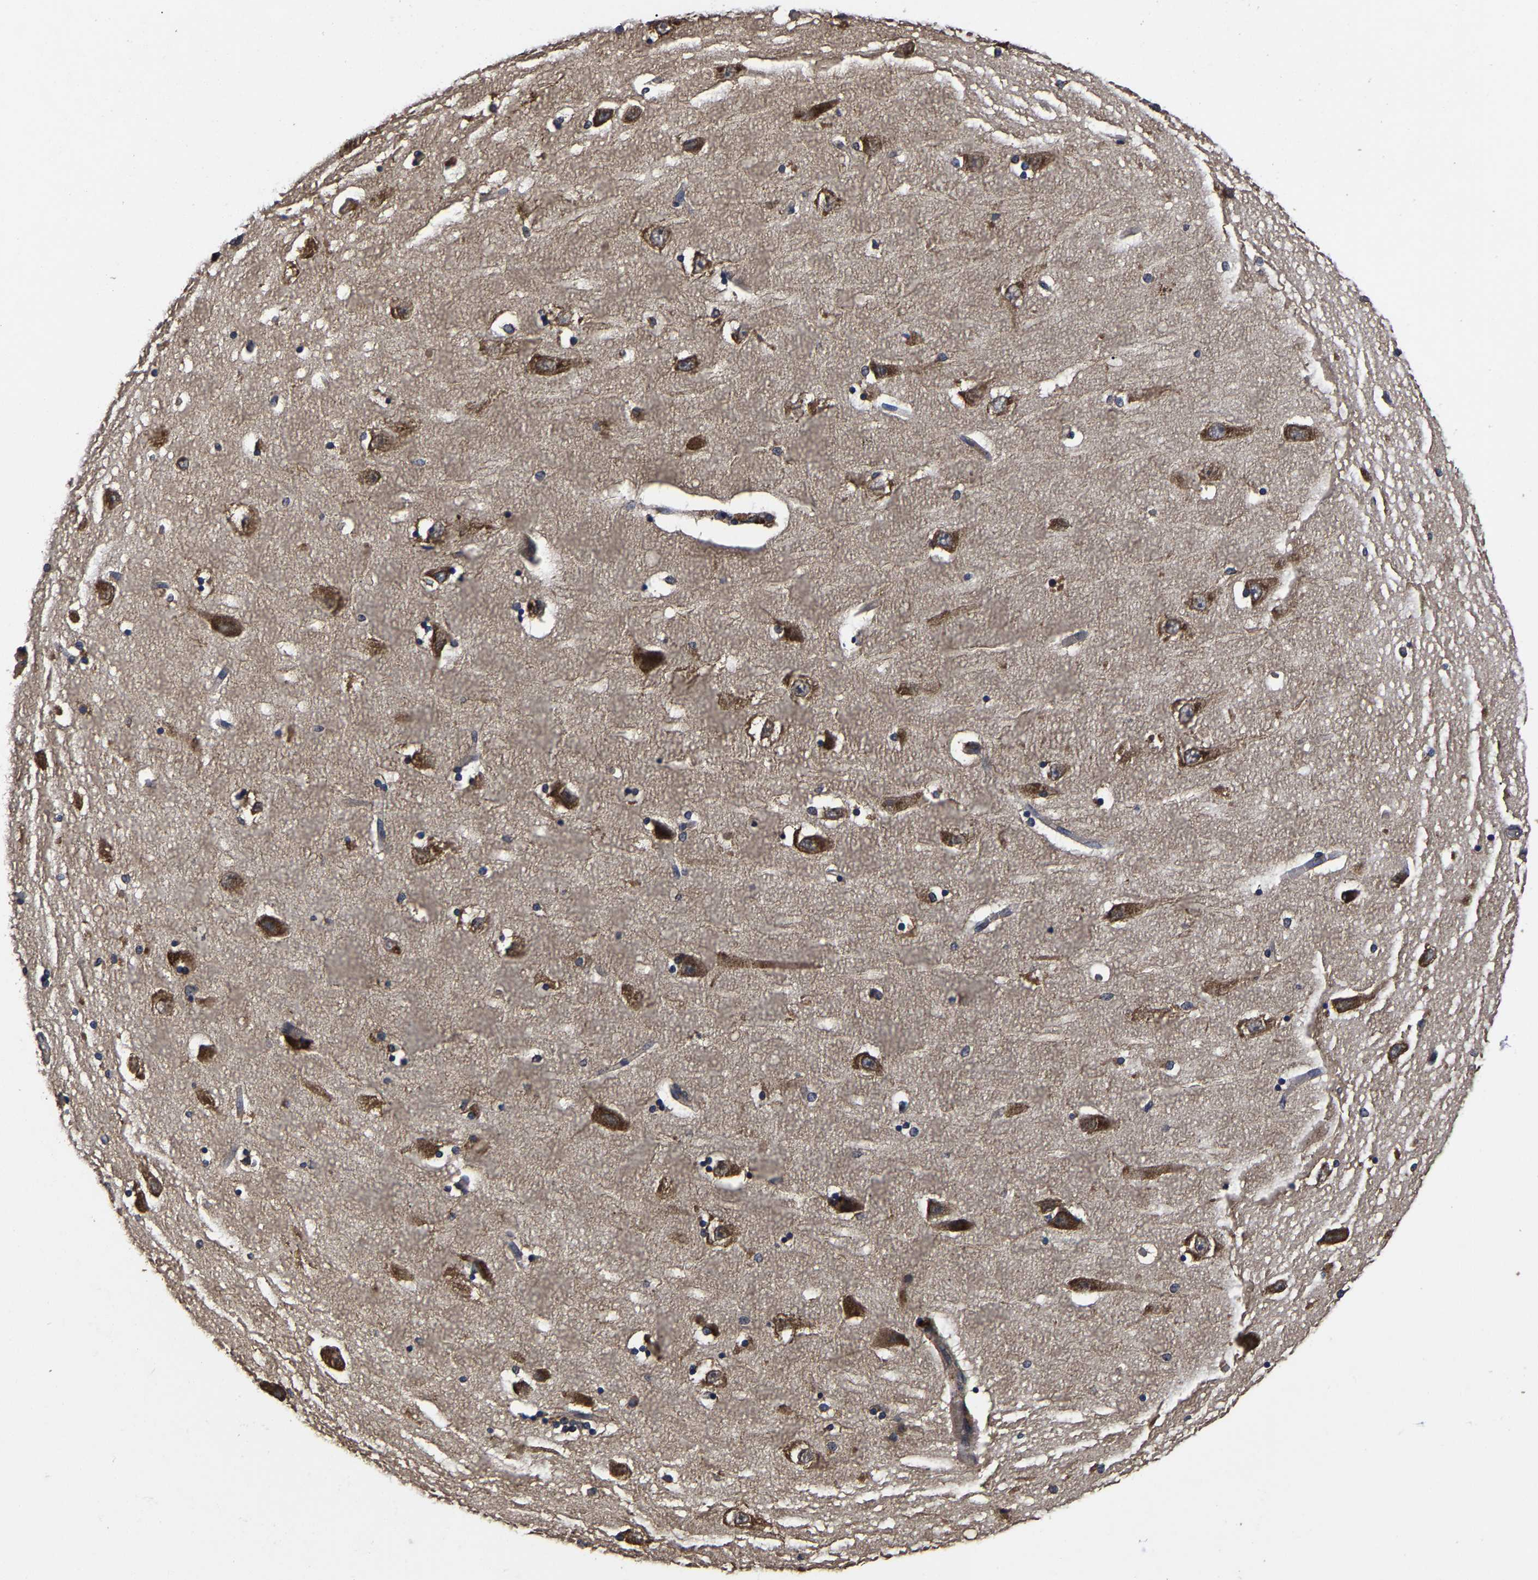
{"staining": {"intensity": "moderate", "quantity": "25%-75%", "location": "cytoplasmic/membranous"}, "tissue": "hippocampus", "cell_type": "Glial cells", "image_type": "normal", "snomed": [{"axis": "morphology", "description": "Normal tissue, NOS"}, {"axis": "topography", "description": "Hippocampus"}], "caption": "Immunohistochemistry micrograph of benign hippocampus stained for a protein (brown), which exhibits medium levels of moderate cytoplasmic/membranous positivity in about 25%-75% of glial cells.", "gene": "ITCH", "patient": {"sex": "female", "age": 54}}